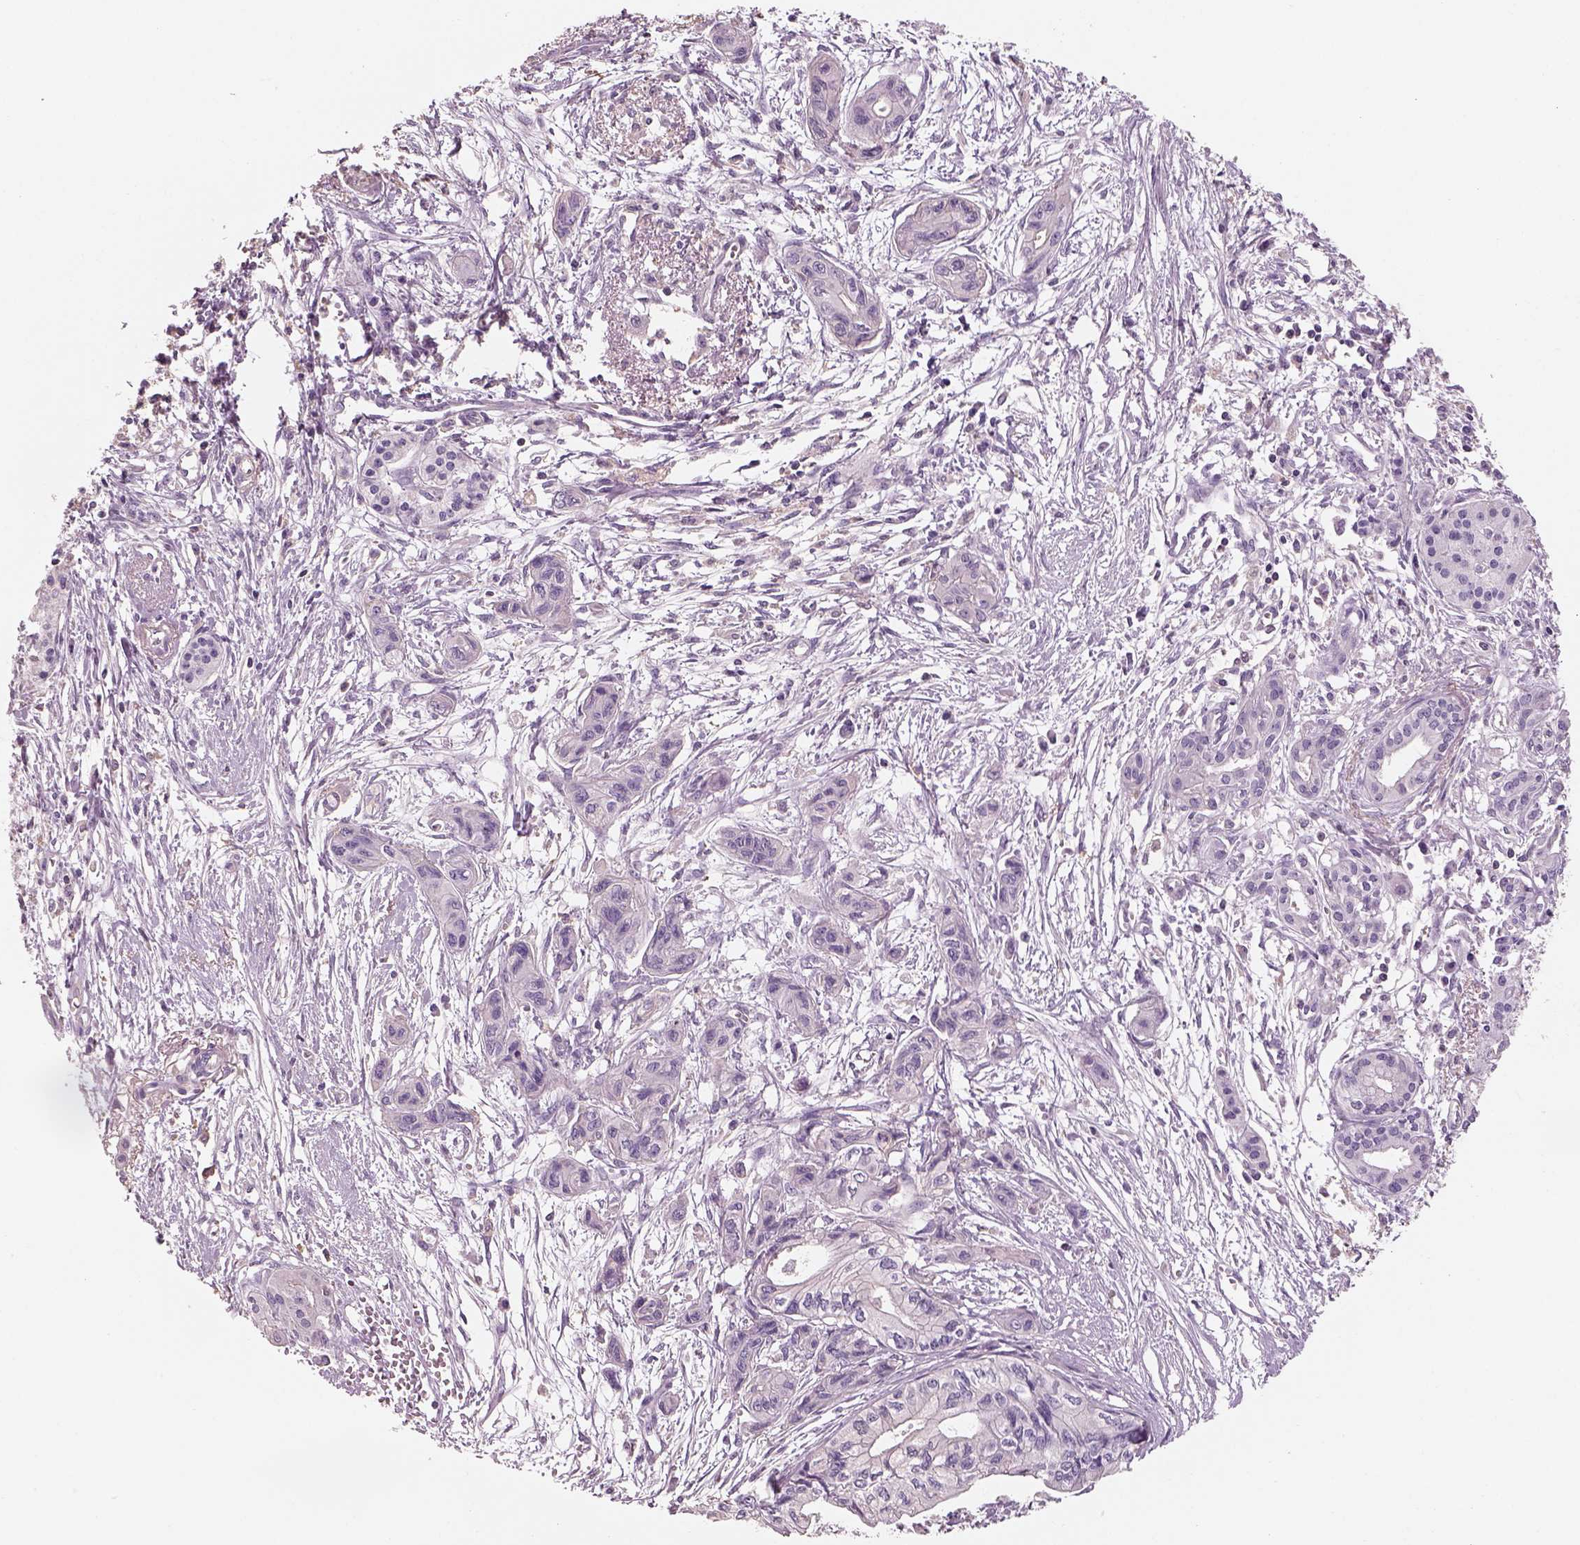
{"staining": {"intensity": "negative", "quantity": "none", "location": "none"}, "tissue": "pancreatic cancer", "cell_type": "Tumor cells", "image_type": "cancer", "snomed": [{"axis": "morphology", "description": "Adenocarcinoma, NOS"}, {"axis": "topography", "description": "Pancreas"}], "caption": "Immunohistochemical staining of human pancreatic cancer exhibits no significant positivity in tumor cells.", "gene": "OTUD6A", "patient": {"sex": "female", "age": 76}}